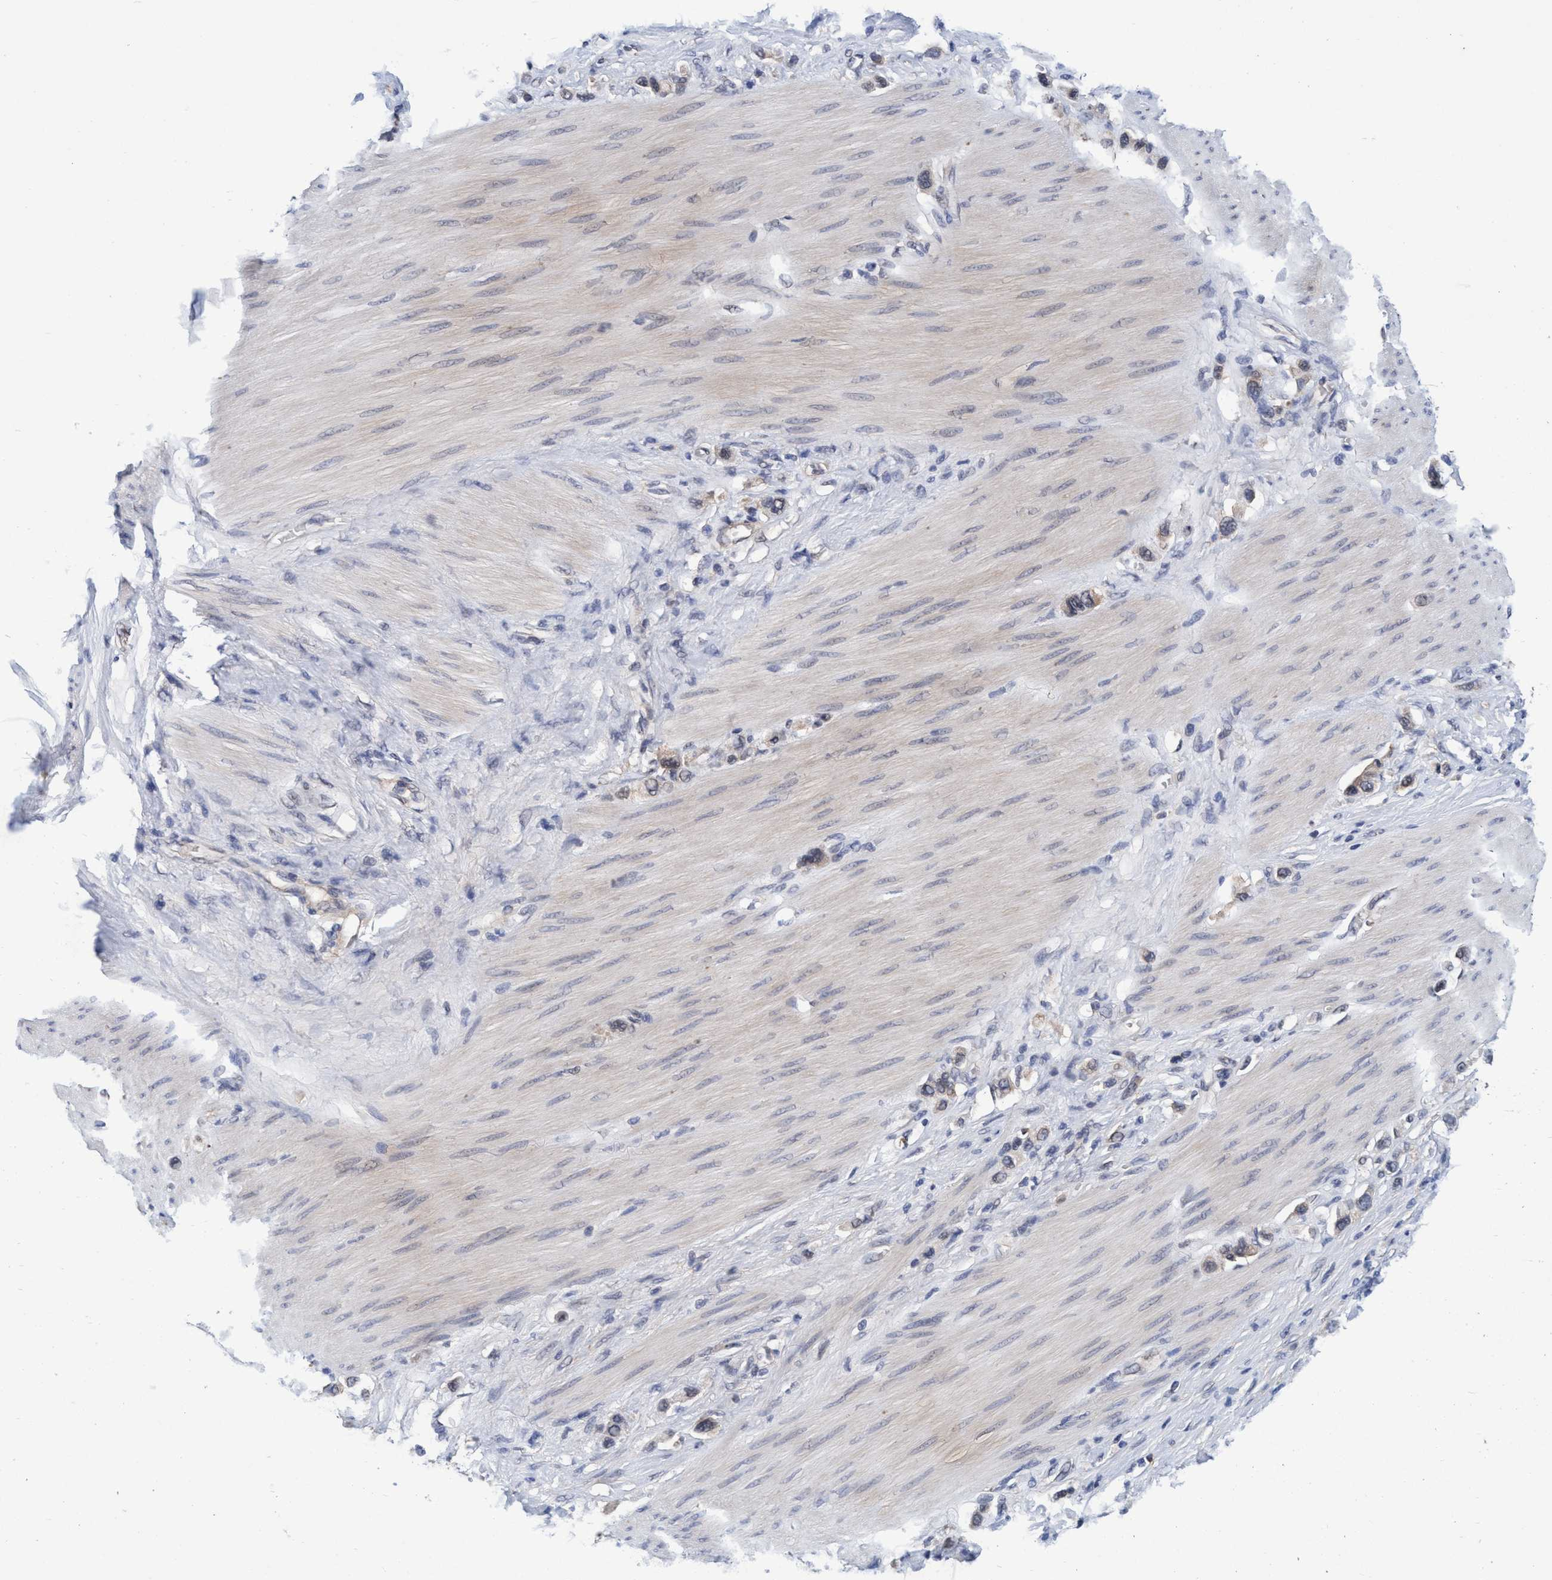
{"staining": {"intensity": "weak", "quantity": "25%-75%", "location": "cytoplasmic/membranous"}, "tissue": "stomach cancer", "cell_type": "Tumor cells", "image_type": "cancer", "snomed": [{"axis": "morphology", "description": "Adenocarcinoma, NOS"}, {"axis": "topography", "description": "Stomach"}], "caption": "The photomicrograph shows a brown stain indicating the presence of a protein in the cytoplasmic/membranous of tumor cells in stomach cancer.", "gene": "PSMD12", "patient": {"sex": "female", "age": 65}}